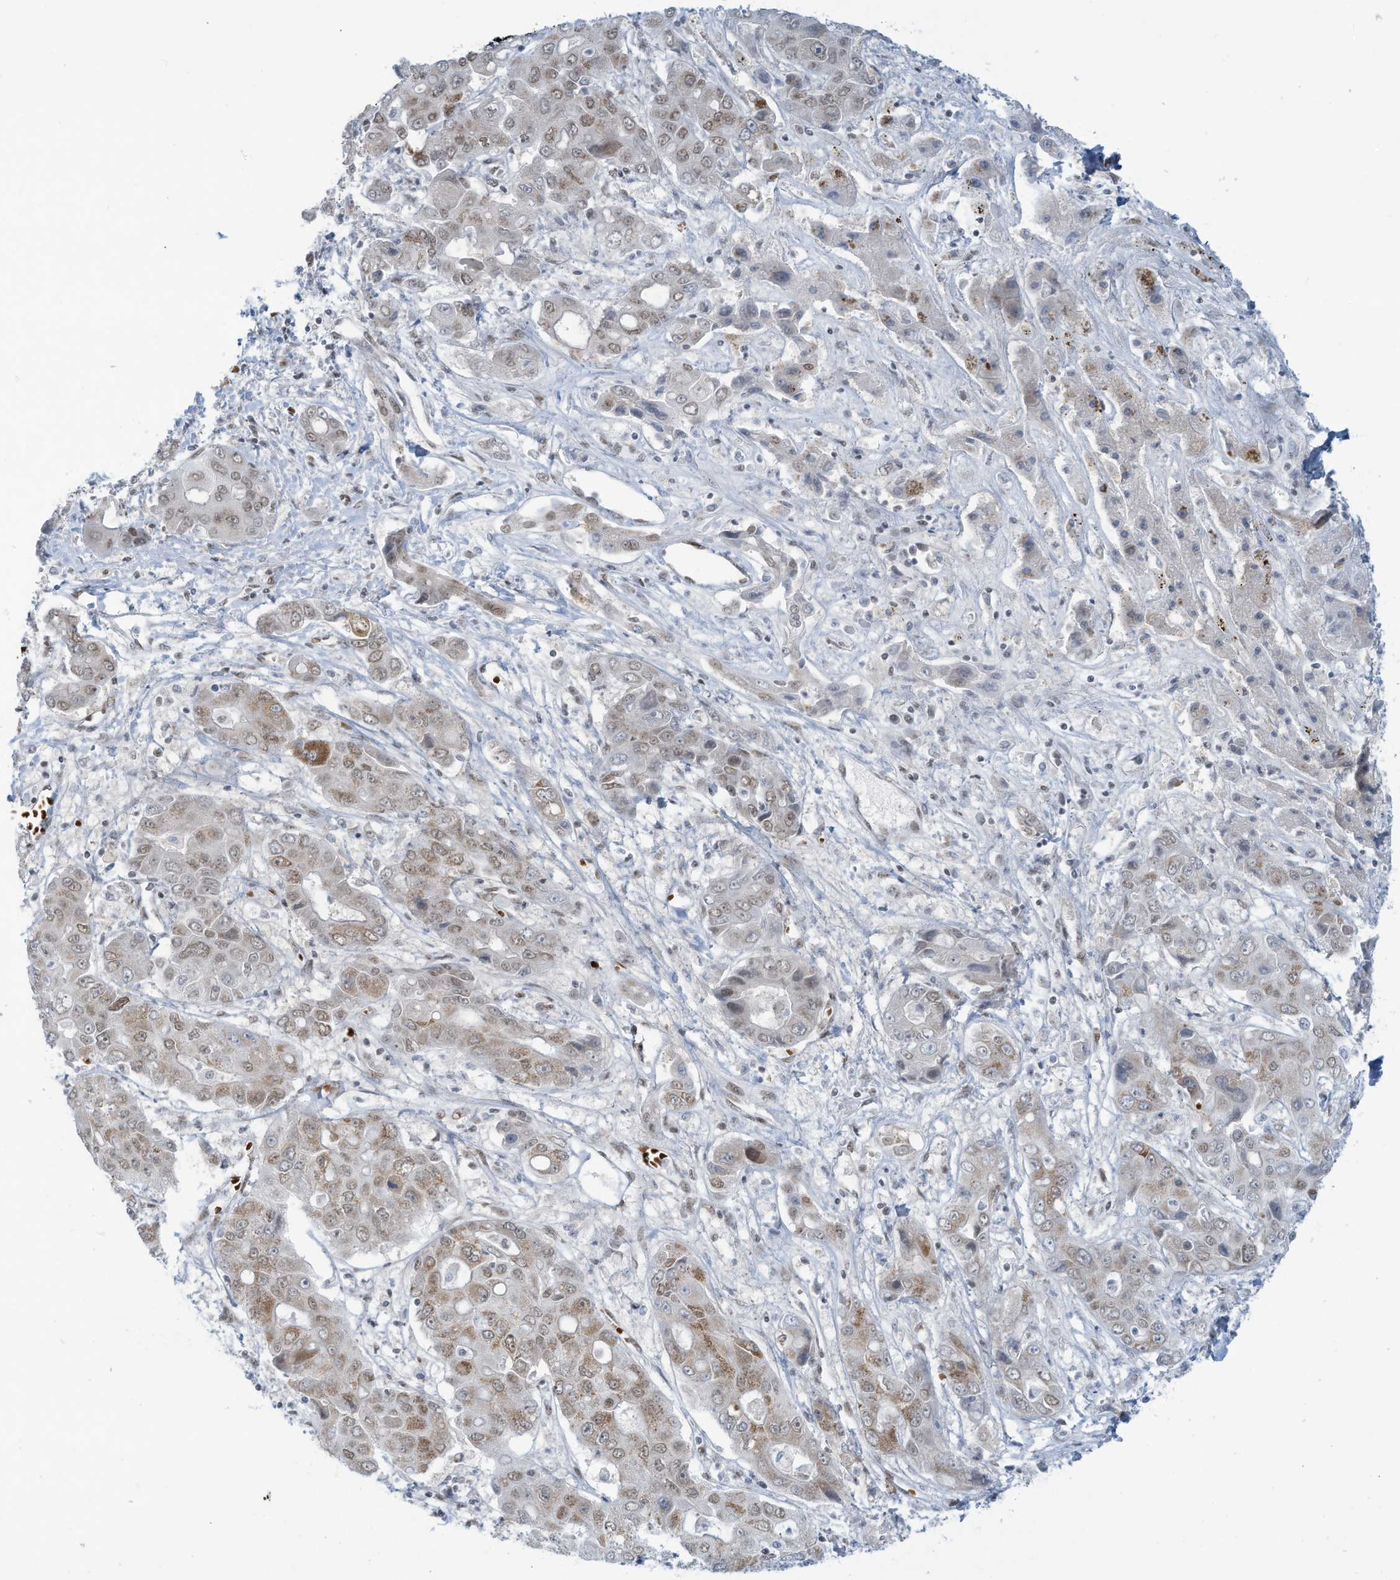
{"staining": {"intensity": "weak", "quantity": ">75%", "location": "cytoplasmic/membranous,nuclear"}, "tissue": "liver cancer", "cell_type": "Tumor cells", "image_type": "cancer", "snomed": [{"axis": "morphology", "description": "Cholangiocarcinoma"}, {"axis": "topography", "description": "Liver"}], "caption": "Immunohistochemical staining of human liver cholangiocarcinoma exhibits weak cytoplasmic/membranous and nuclear protein positivity in approximately >75% of tumor cells.", "gene": "ECT2L", "patient": {"sex": "male", "age": 67}}